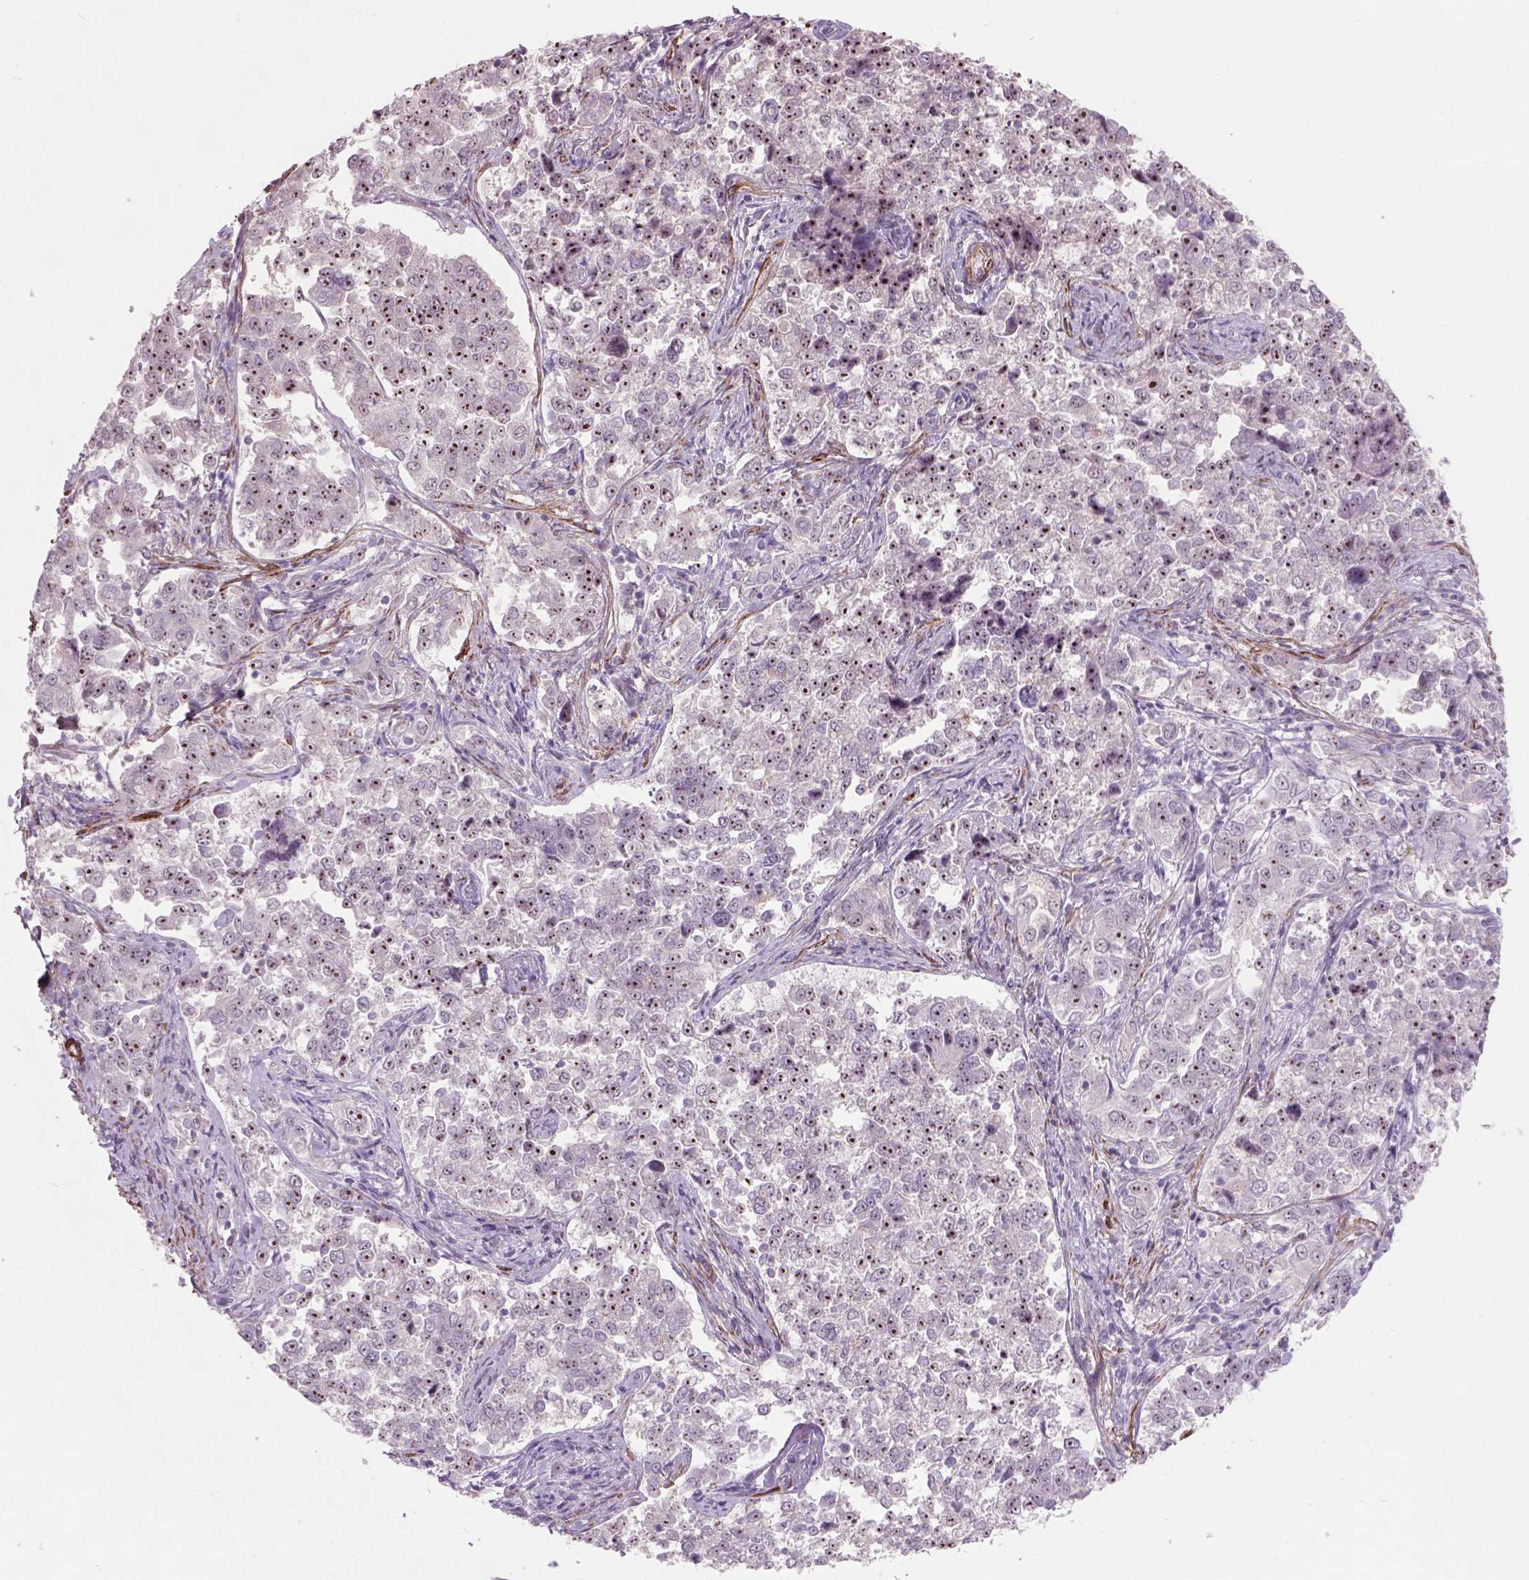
{"staining": {"intensity": "strong", "quantity": ">75%", "location": "nuclear"}, "tissue": "endometrial cancer", "cell_type": "Tumor cells", "image_type": "cancer", "snomed": [{"axis": "morphology", "description": "Adenocarcinoma, NOS"}, {"axis": "topography", "description": "Endometrium"}], "caption": "Immunohistochemical staining of human adenocarcinoma (endometrial) displays strong nuclear protein staining in approximately >75% of tumor cells.", "gene": "RRS1", "patient": {"sex": "female", "age": 43}}